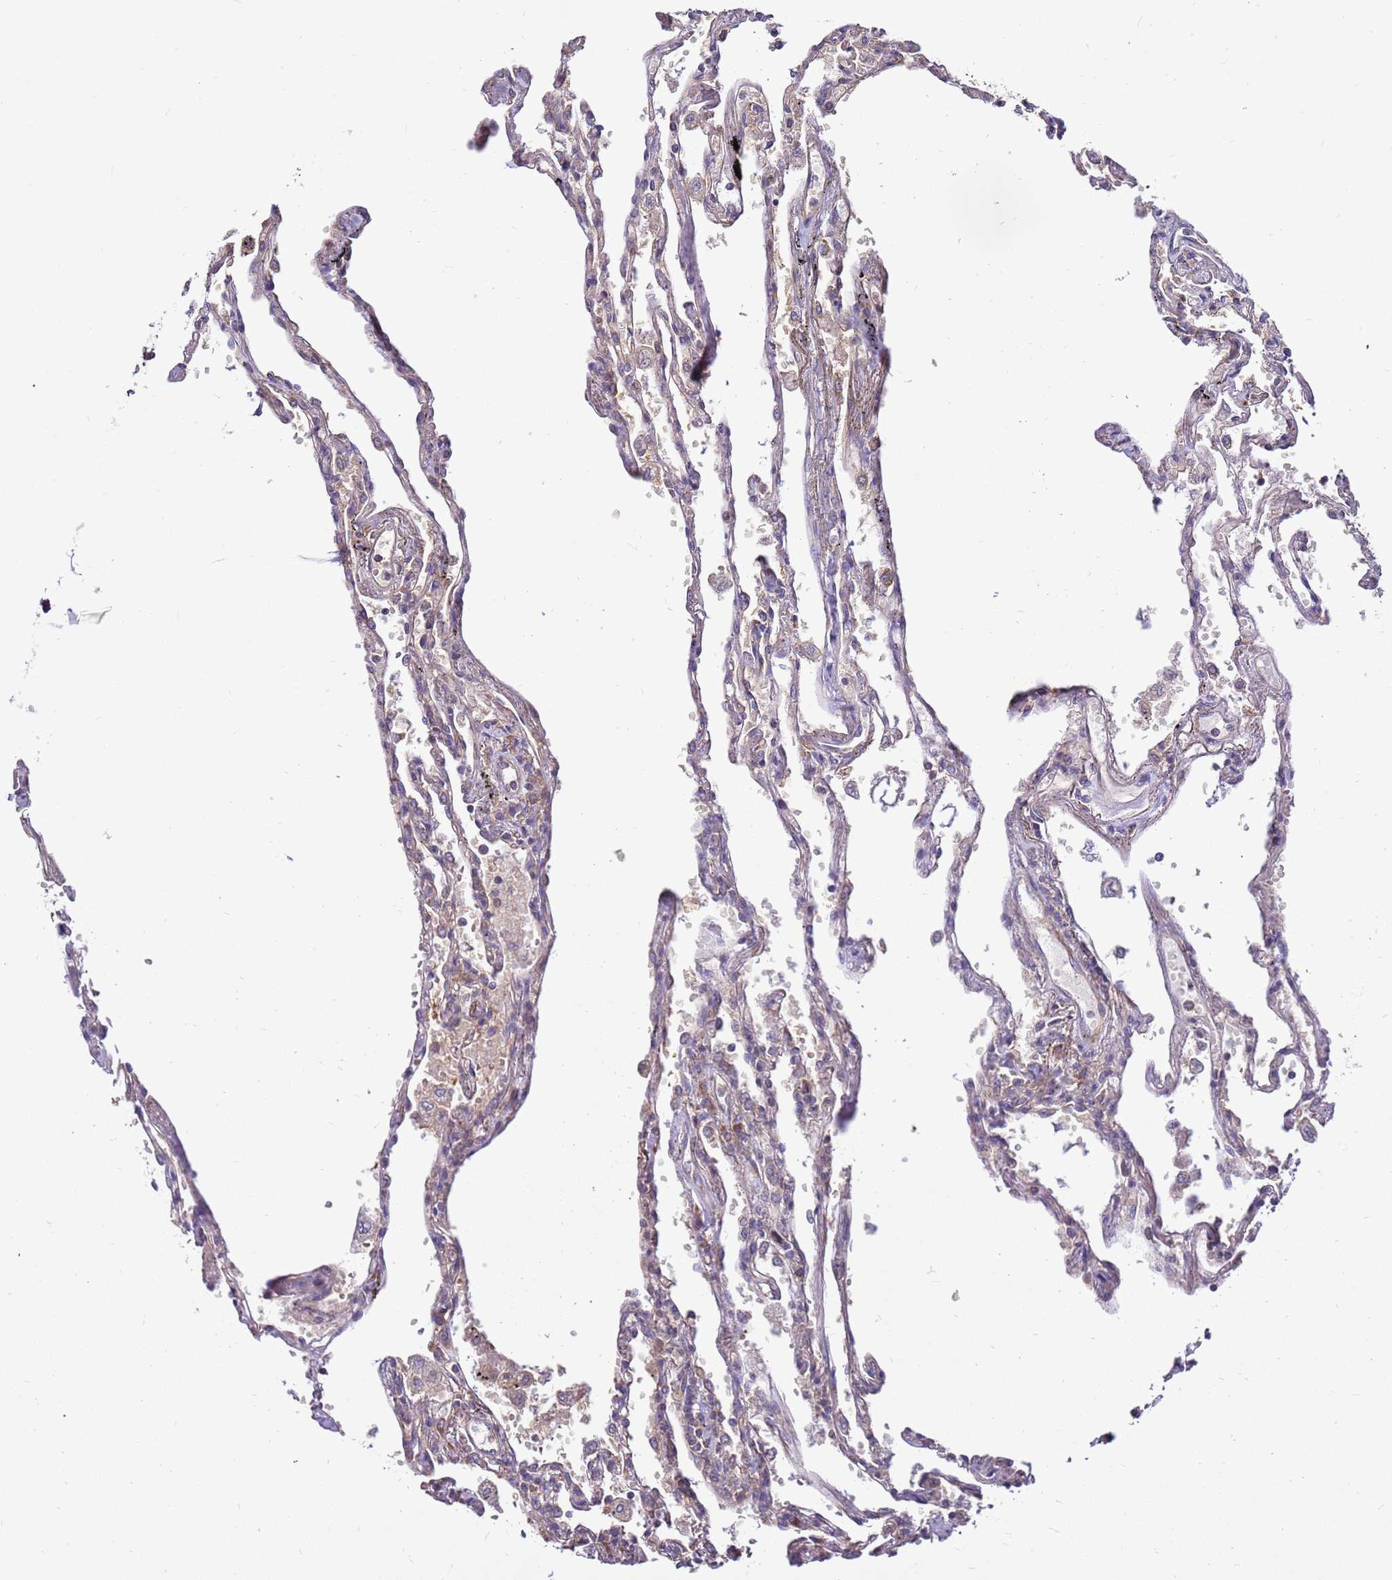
{"staining": {"intensity": "moderate", "quantity": "<25%", "location": "cytoplasmic/membranous"}, "tissue": "lung", "cell_type": "Alveolar cells", "image_type": "normal", "snomed": [{"axis": "morphology", "description": "Normal tissue, NOS"}, {"axis": "topography", "description": "Lung"}], "caption": "The photomicrograph shows staining of unremarkable lung, revealing moderate cytoplasmic/membranous protein expression (brown color) within alveolar cells.", "gene": "SLC44A5", "patient": {"sex": "female", "age": 67}}